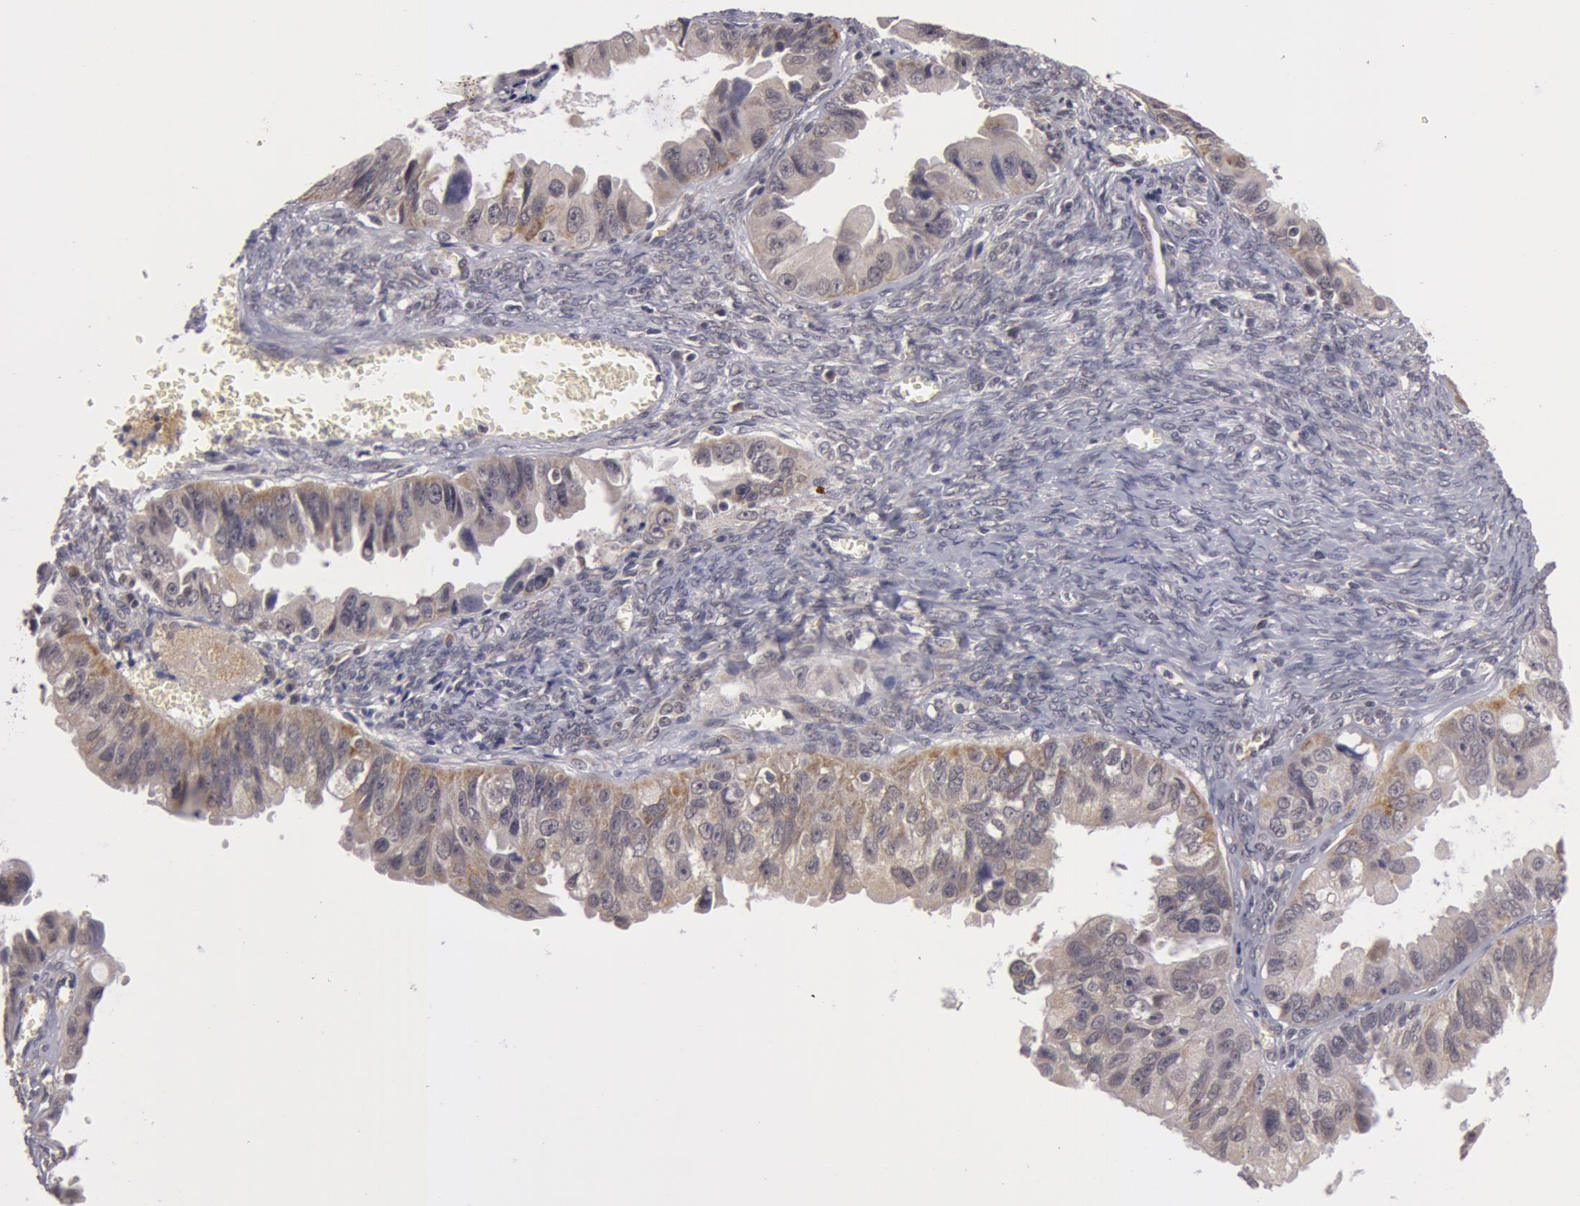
{"staining": {"intensity": "moderate", "quantity": "<25%", "location": "cytoplasmic/membranous"}, "tissue": "ovarian cancer", "cell_type": "Tumor cells", "image_type": "cancer", "snomed": [{"axis": "morphology", "description": "Carcinoma, endometroid"}, {"axis": "topography", "description": "Ovary"}], "caption": "A high-resolution histopathology image shows IHC staining of ovarian cancer, which reveals moderate cytoplasmic/membranous staining in about <25% of tumor cells.", "gene": "SYTL4", "patient": {"sex": "female", "age": 85}}